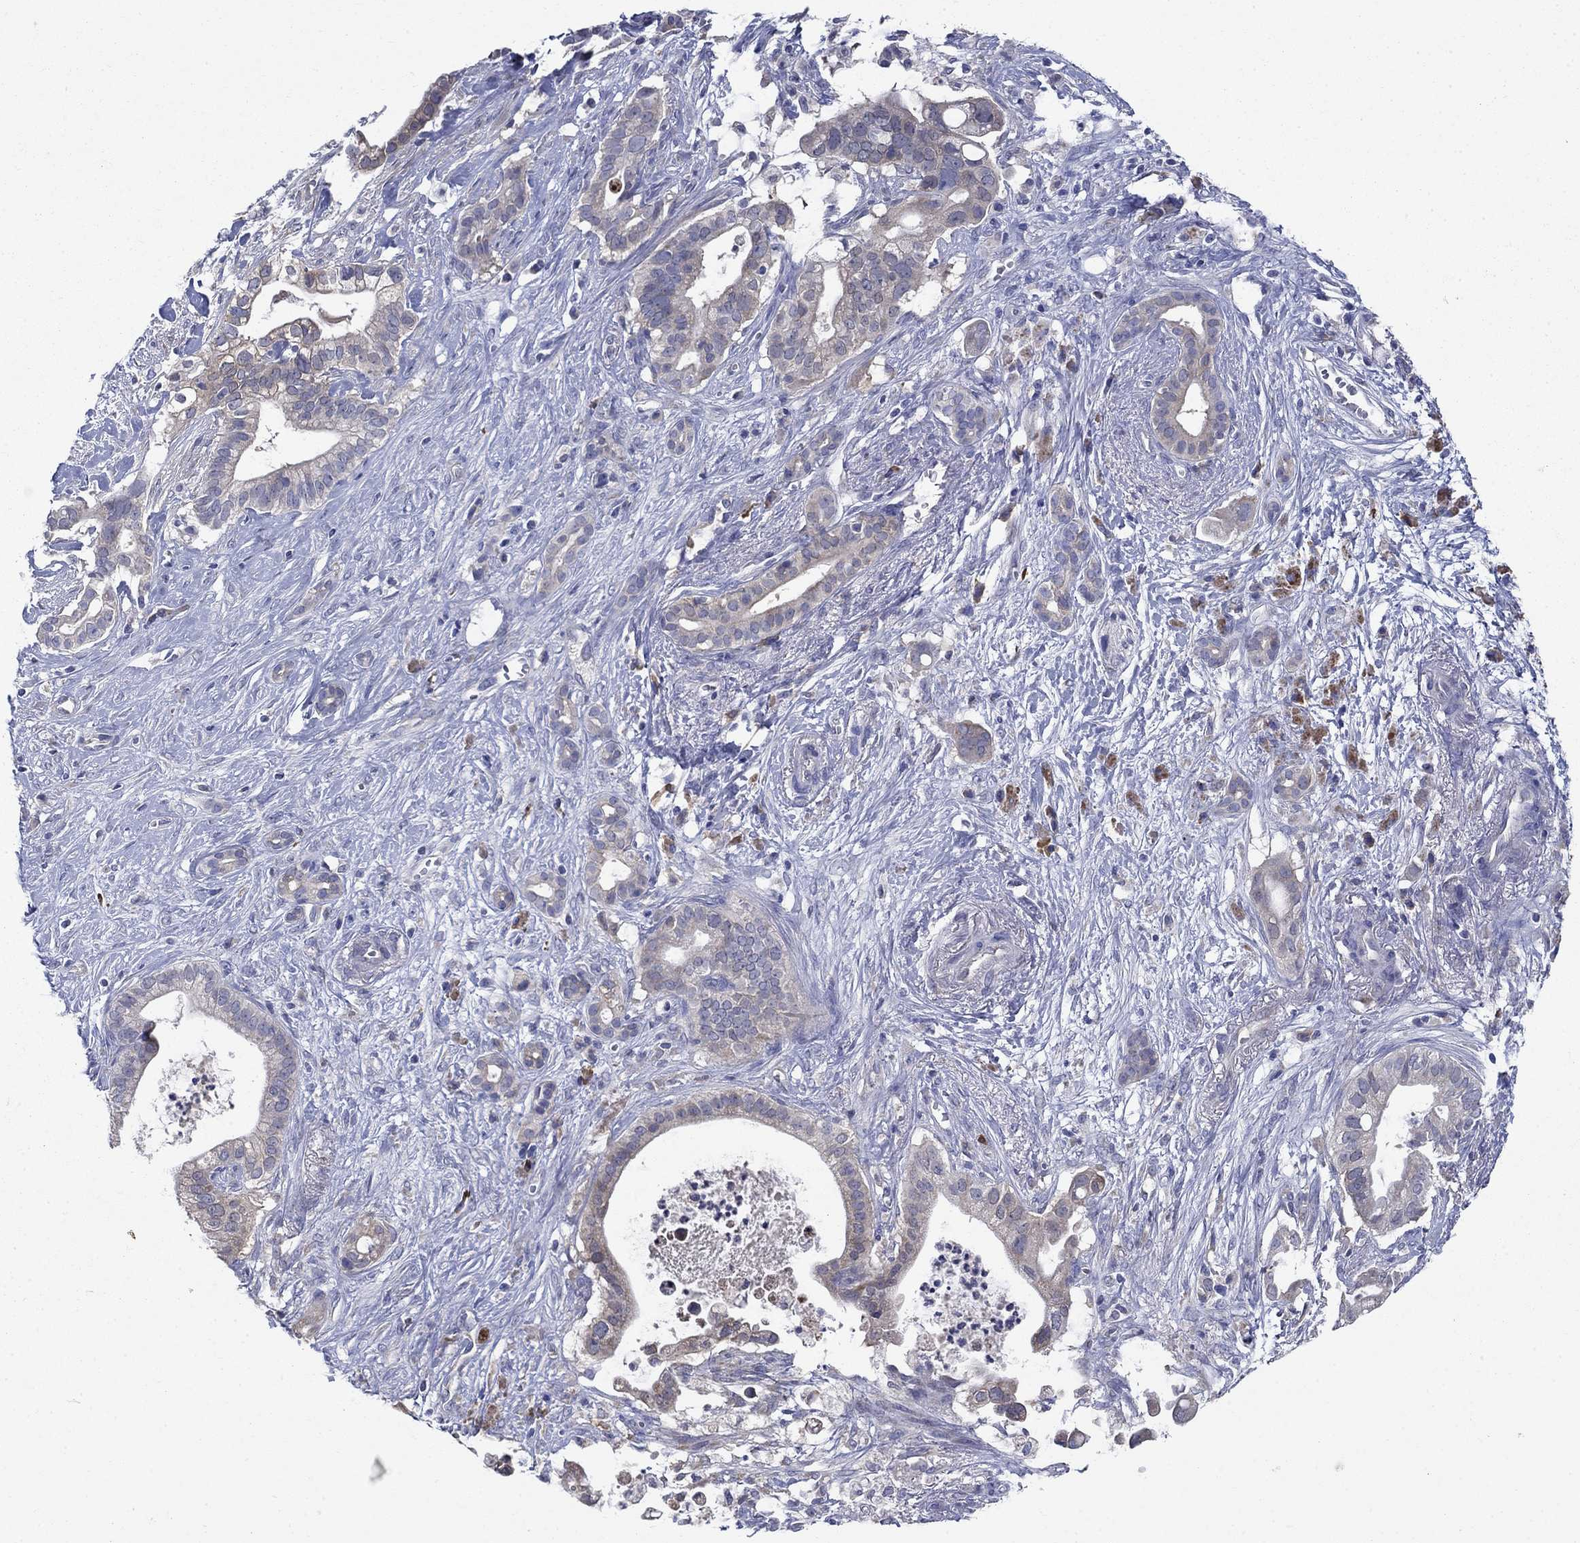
{"staining": {"intensity": "negative", "quantity": "none", "location": "none"}, "tissue": "pancreatic cancer", "cell_type": "Tumor cells", "image_type": "cancer", "snomed": [{"axis": "morphology", "description": "Adenocarcinoma, NOS"}, {"axis": "topography", "description": "Pancreas"}], "caption": "IHC histopathology image of neoplastic tissue: pancreatic adenocarcinoma stained with DAB reveals no significant protein positivity in tumor cells.", "gene": "SULT2B1", "patient": {"sex": "male", "age": 61}}